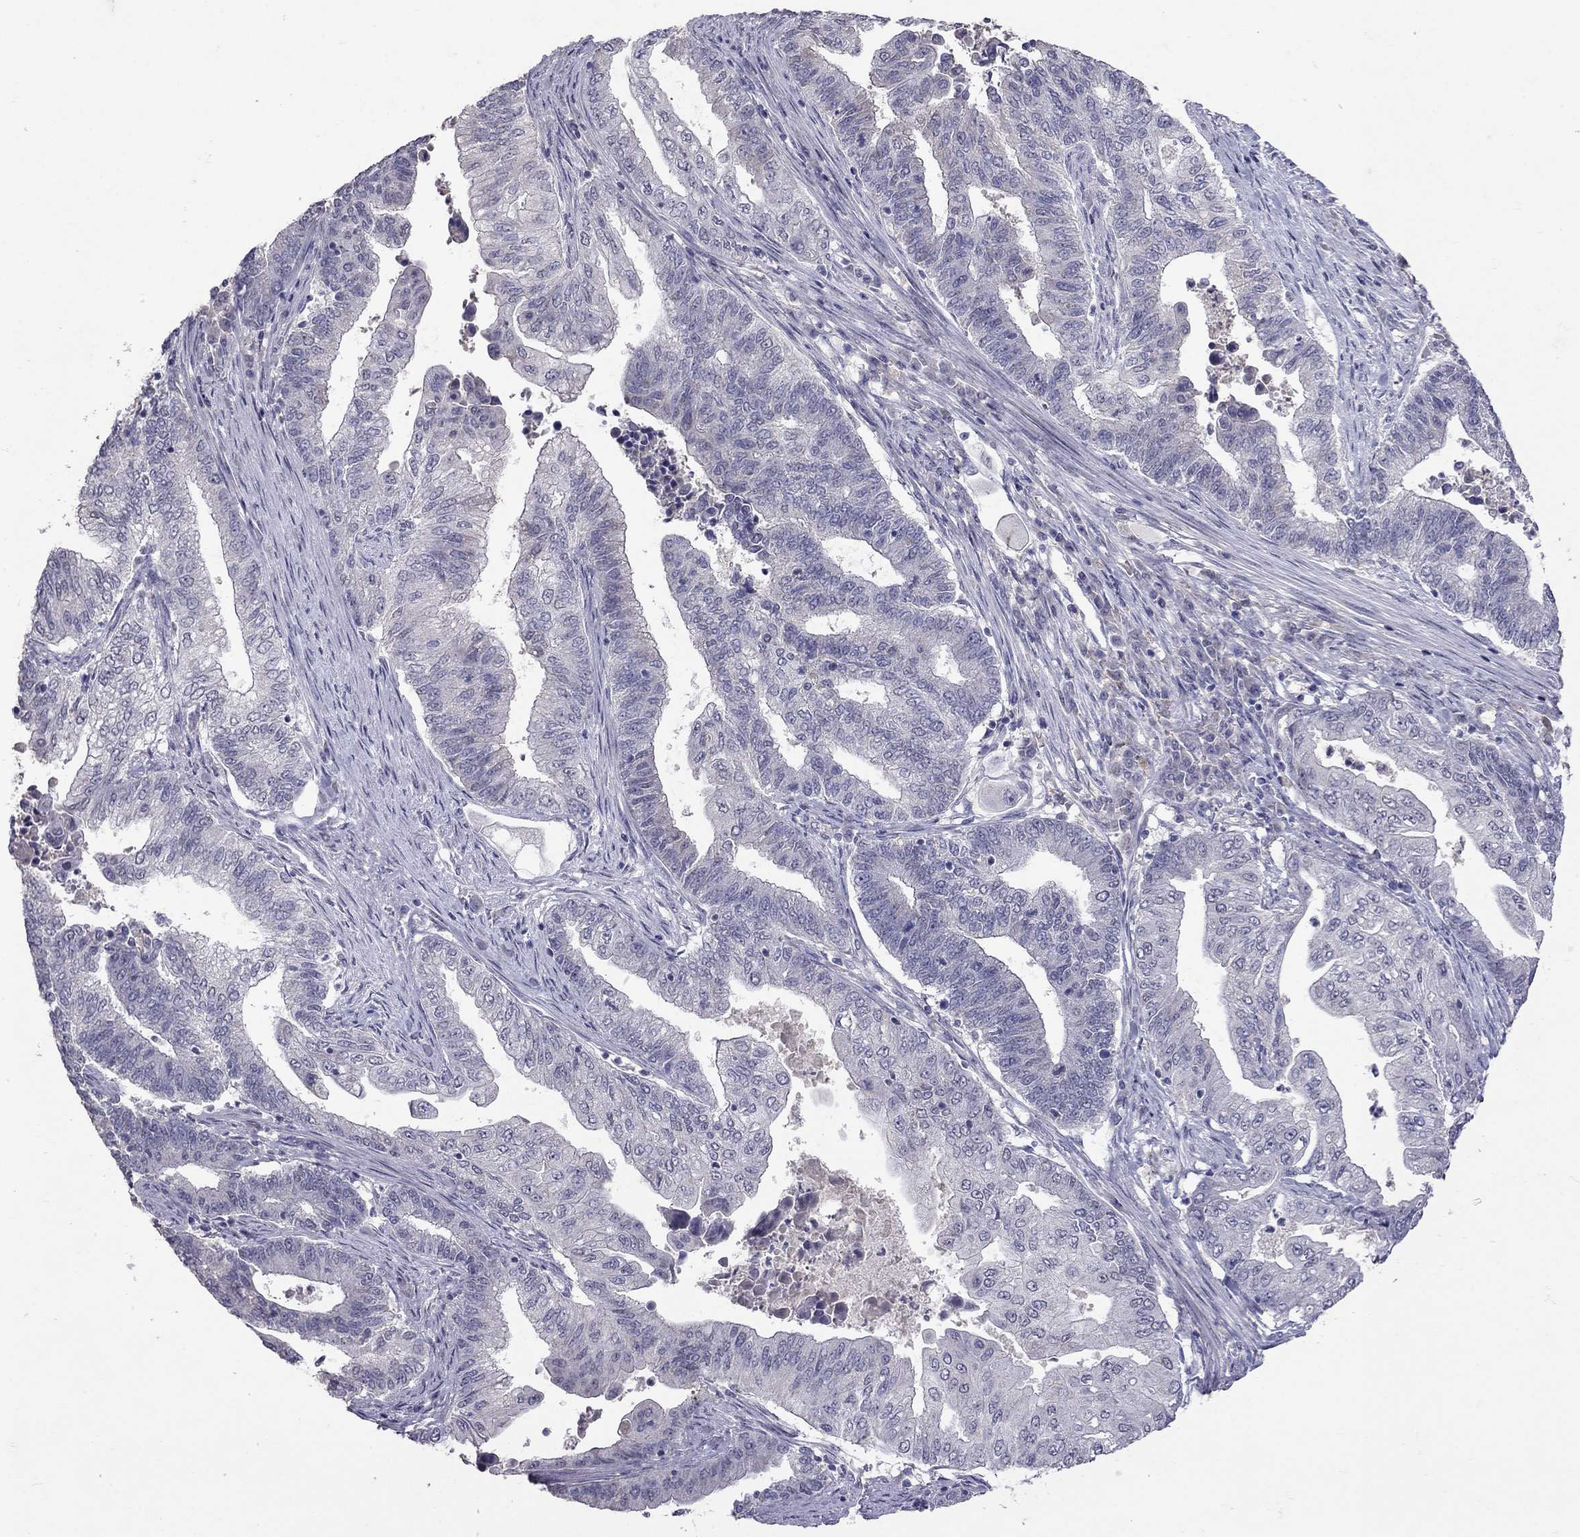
{"staining": {"intensity": "negative", "quantity": "none", "location": "none"}, "tissue": "endometrial cancer", "cell_type": "Tumor cells", "image_type": "cancer", "snomed": [{"axis": "morphology", "description": "Adenocarcinoma, NOS"}, {"axis": "topography", "description": "Uterus"}, {"axis": "topography", "description": "Endometrium"}], "caption": "DAB immunohistochemical staining of adenocarcinoma (endometrial) demonstrates no significant positivity in tumor cells. Nuclei are stained in blue.", "gene": "FST", "patient": {"sex": "female", "age": 54}}